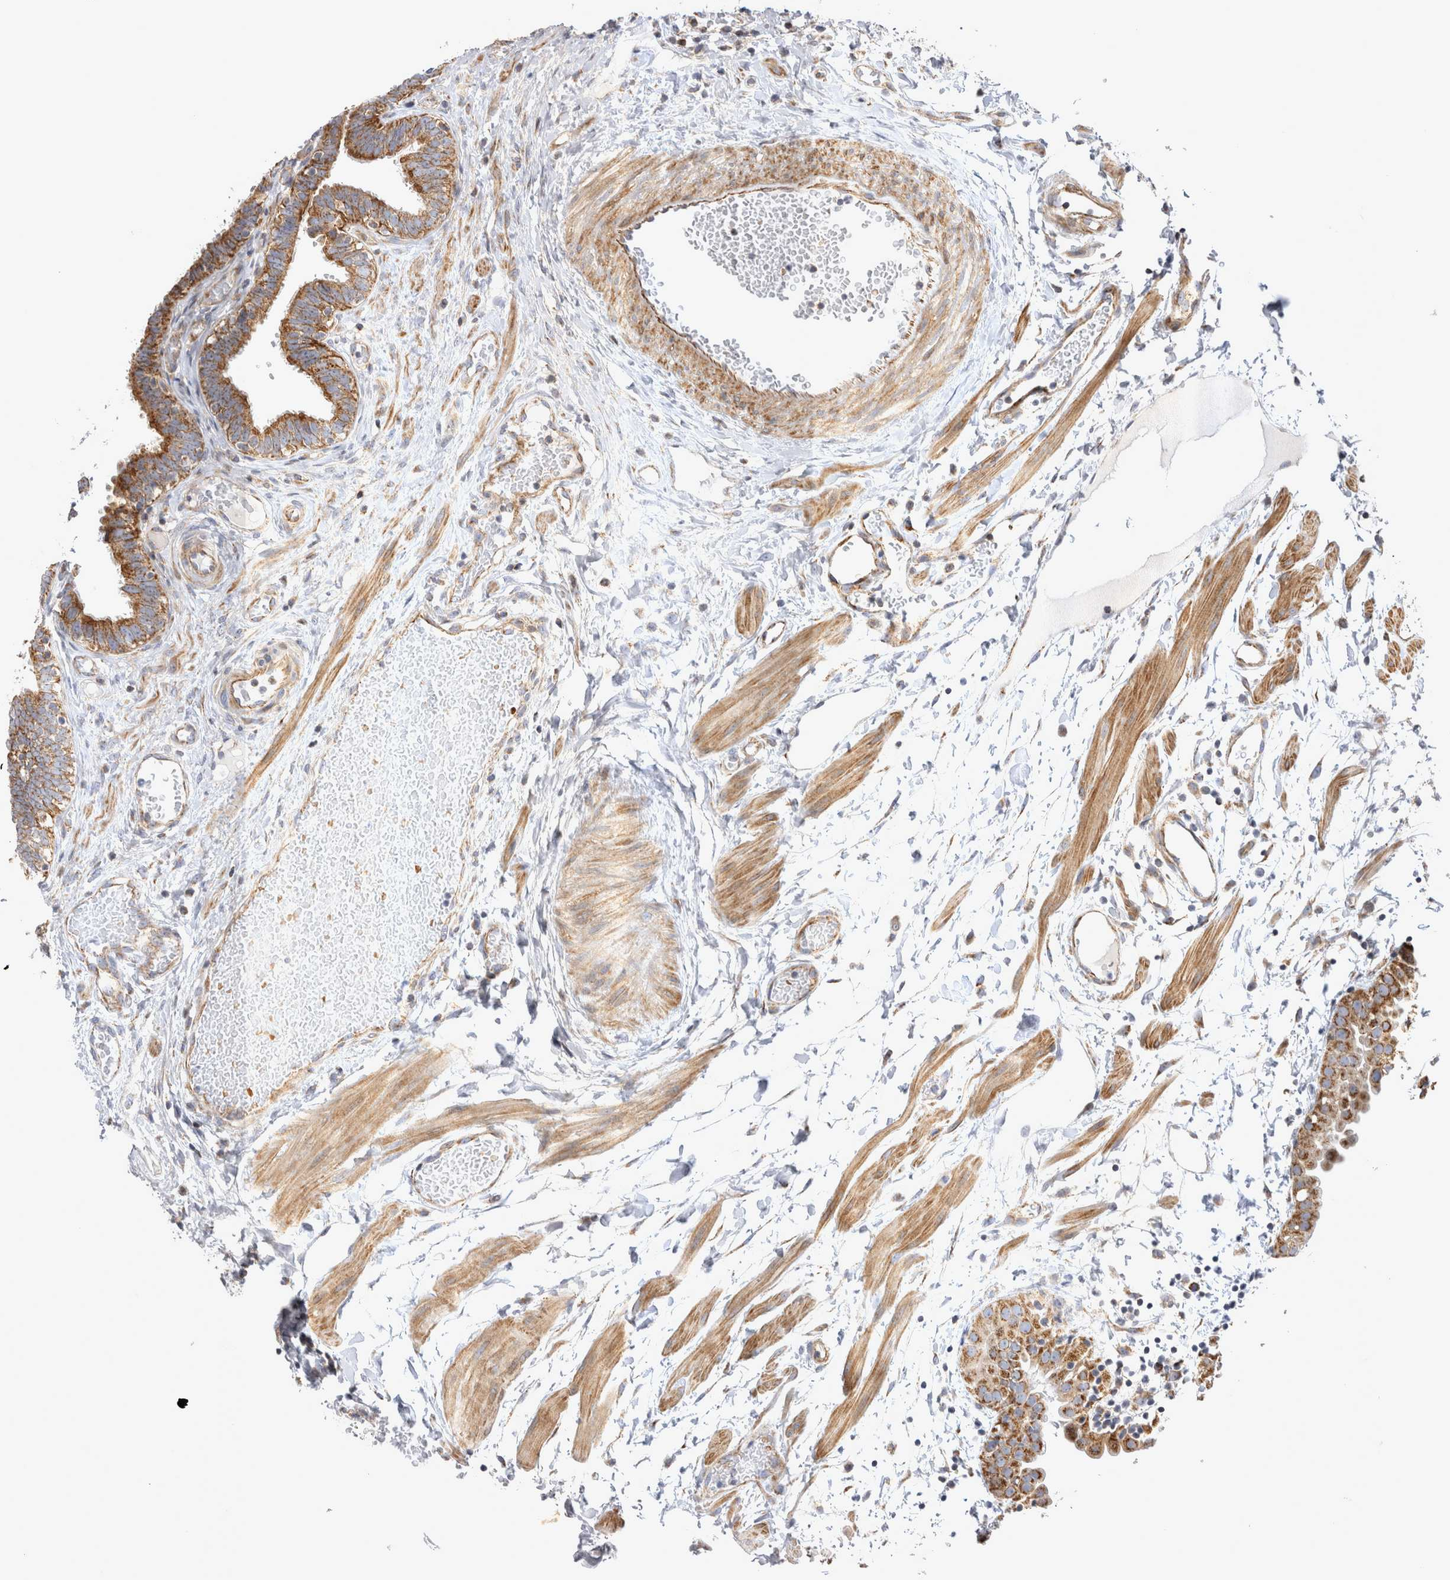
{"staining": {"intensity": "moderate", "quantity": ">75%", "location": "cytoplasmic/membranous"}, "tissue": "fallopian tube", "cell_type": "Glandular cells", "image_type": "normal", "snomed": [{"axis": "morphology", "description": "Normal tissue, NOS"}, {"axis": "topography", "description": "Fallopian tube"}, {"axis": "topography", "description": "Placenta"}], "caption": "Protein expression analysis of normal human fallopian tube reveals moderate cytoplasmic/membranous positivity in approximately >75% of glandular cells.", "gene": "TSPOAP1", "patient": {"sex": "female", "age": 32}}